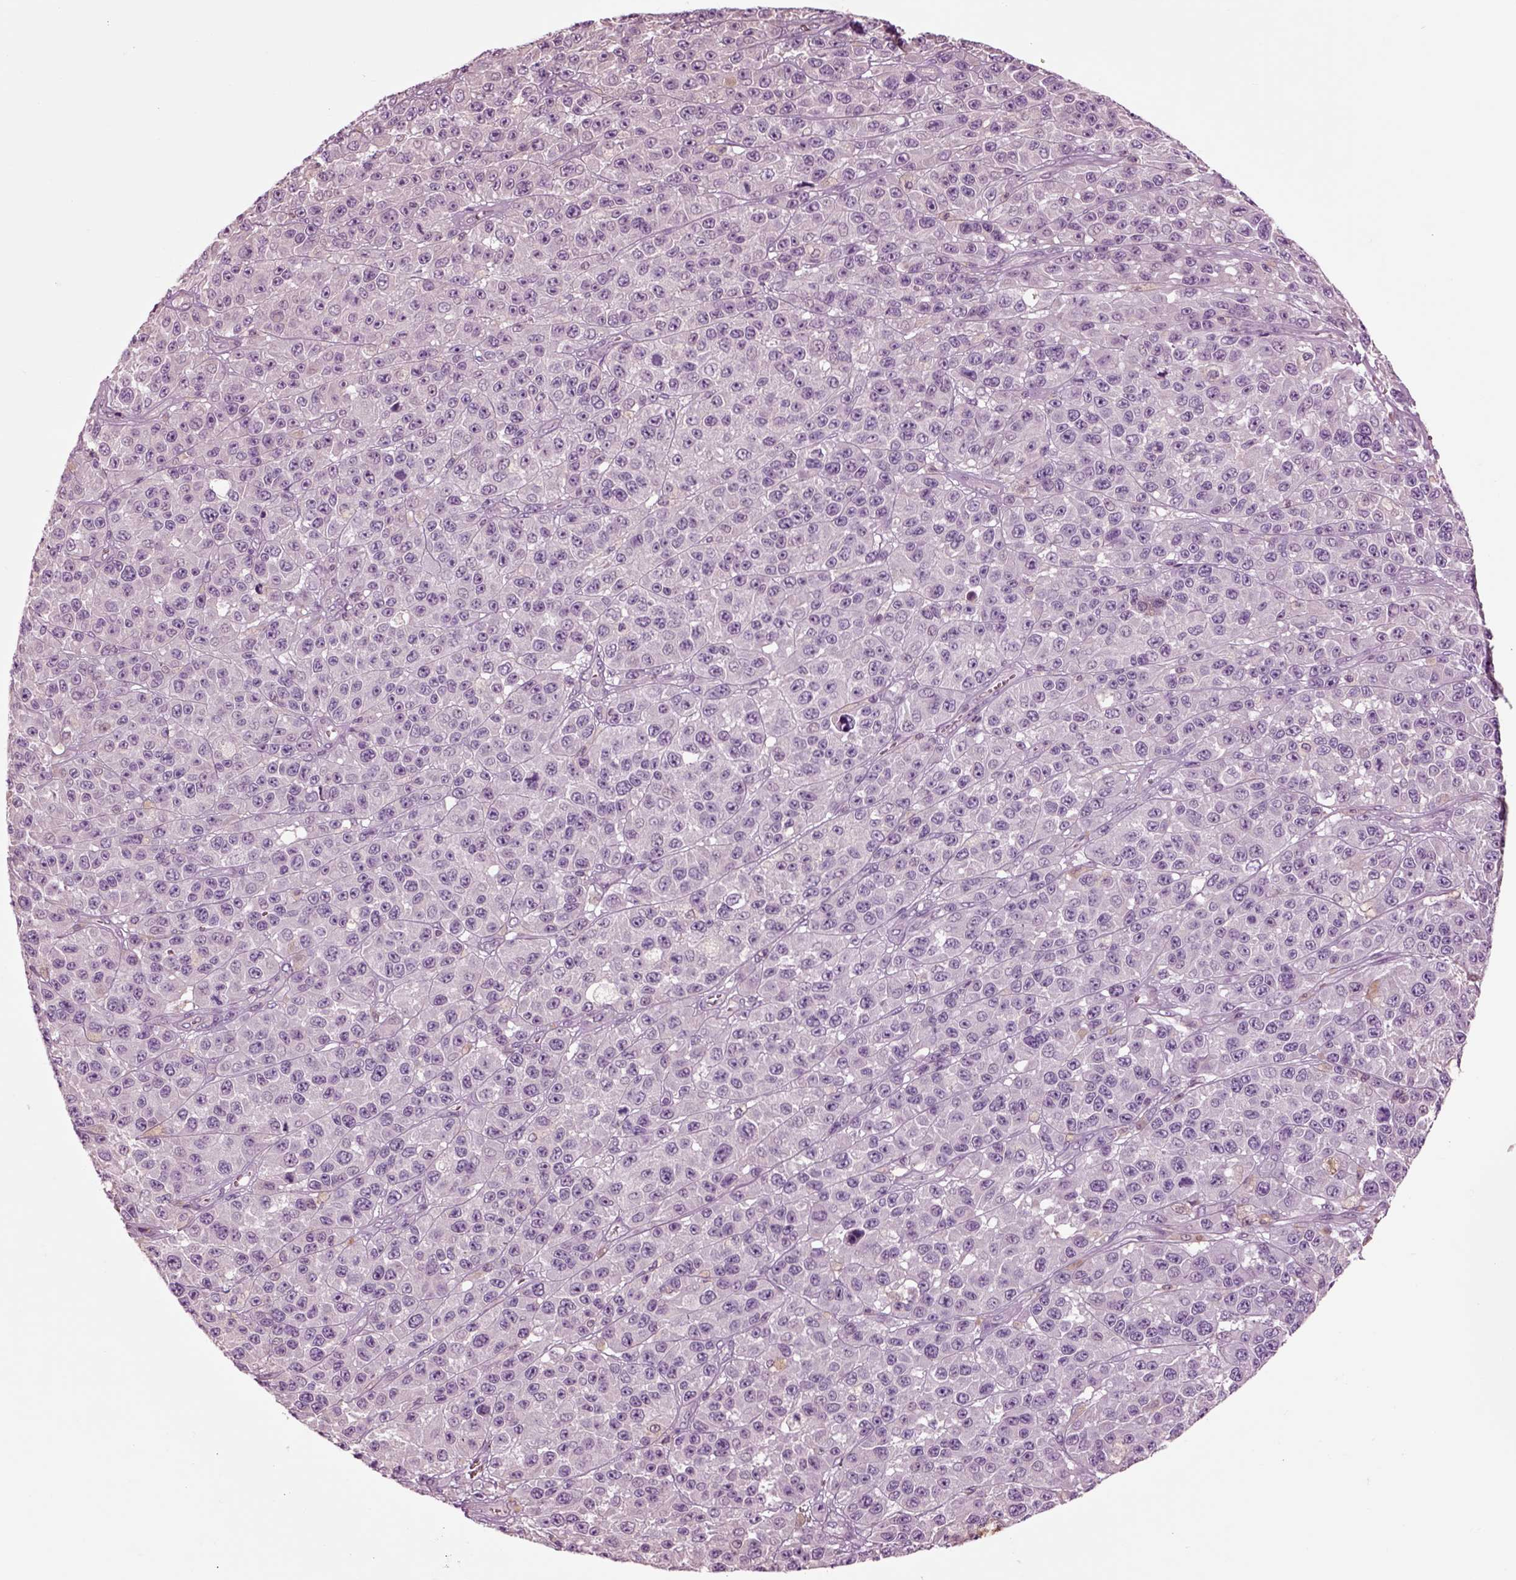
{"staining": {"intensity": "negative", "quantity": "none", "location": "none"}, "tissue": "melanoma", "cell_type": "Tumor cells", "image_type": "cancer", "snomed": [{"axis": "morphology", "description": "Malignant melanoma, NOS"}, {"axis": "topography", "description": "Skin"}], "caption": "Tumor cells are negative for brown protein staining in malignant melanoma.", "gene": "CHGB", "patient": {"sex": "female", "age": 58}}